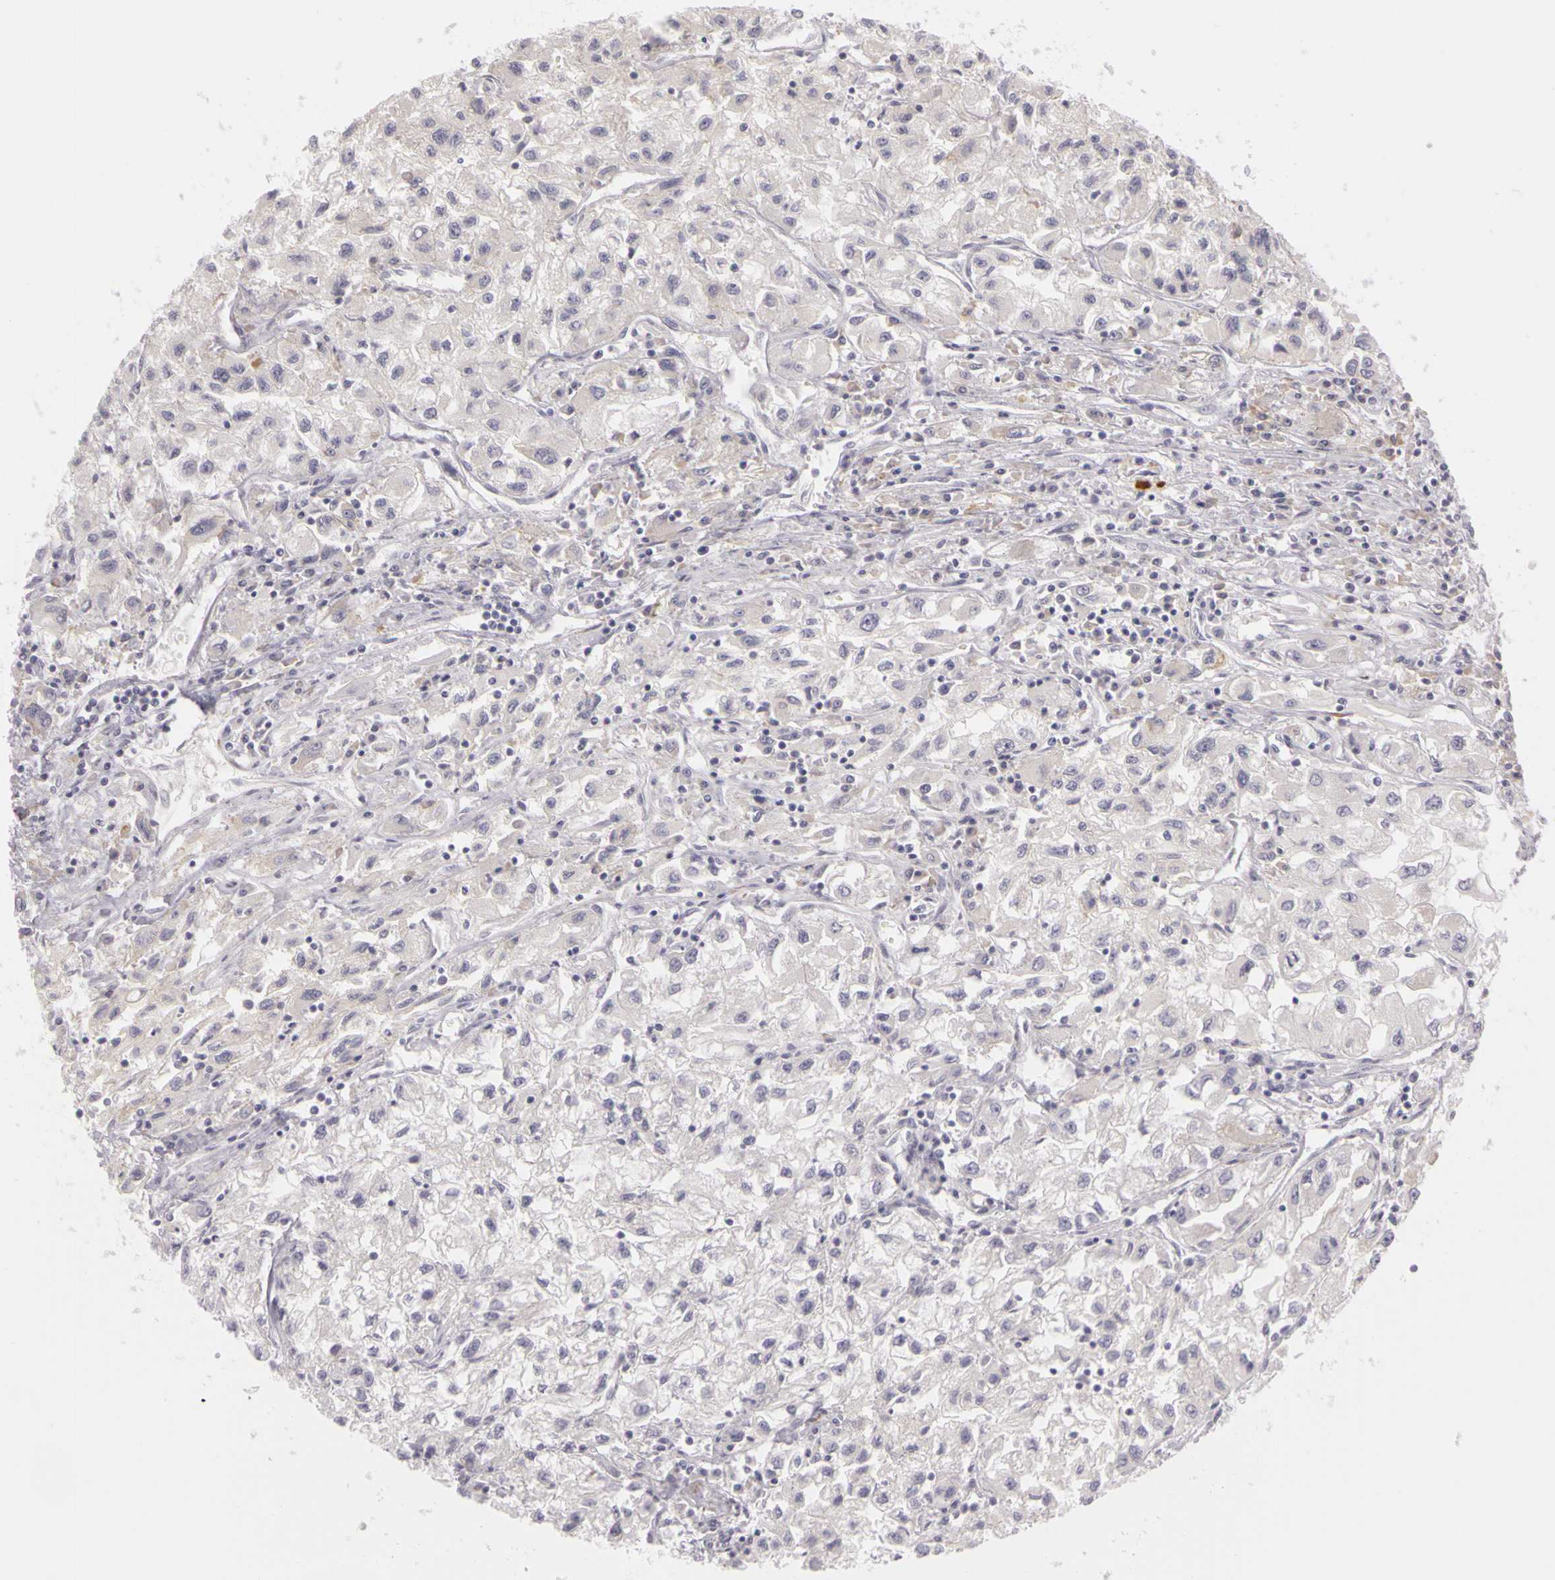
{"staining": {"intensity": "negative", "quantity": "none", "location": "none"}, "tissue": "renal cancer", "cell_type": "Tumor cells", "image_type": "cancer", "snomed": [{"axis": "morphology", "description": "Adenocarcinoma, NOS"}, {"axis": "topography", "description": "Kidney"}], "caption": "Immunohistochemistry (IHC) of human adenocarcinoma (renal) demonstrates no staining in tumor cells.", "gene": "CNTN2", "patient": {"sex": "male", "age": 59}}